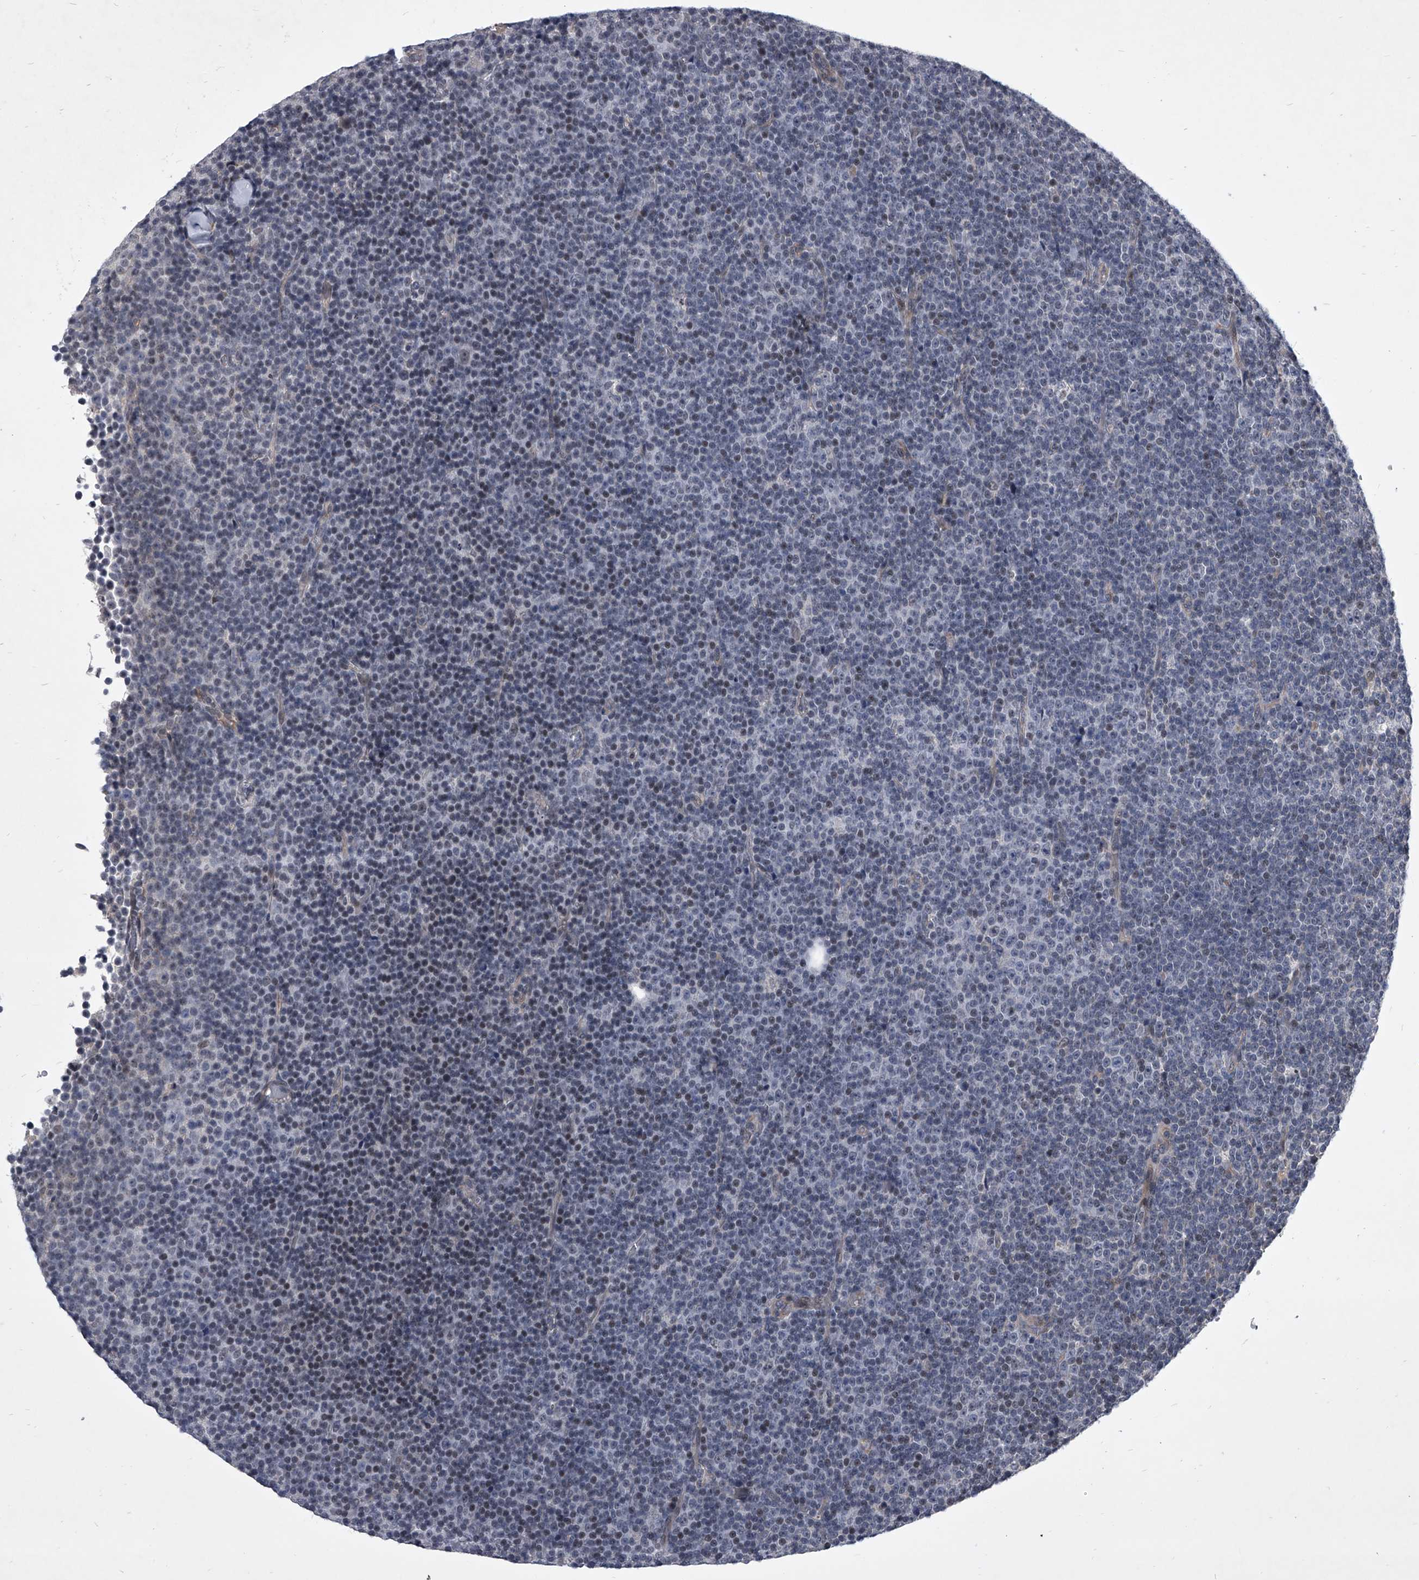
{"staining": {"intensity": "negative", "quantity": "none", "location": "none"}, "tissue": "lymphoma", "cell_type": "Tumor cells", "image_type": "cancer", "snomed": [{"axis": "morphology", "description": "Malignant lymphoma, non-Hodgkin's type, Low grade"}, {"axis": "topography", "description": "Lymph node"}], "caption": "Immunohistochemistry image of neoplastic tissue: lymphoma stained with DAB (3,3'-diaminobenzidine) reveals no significant protein positivity in tumor cells.", "gene": "ZNF76", "patient": {"sex": "female", "age": 67}}